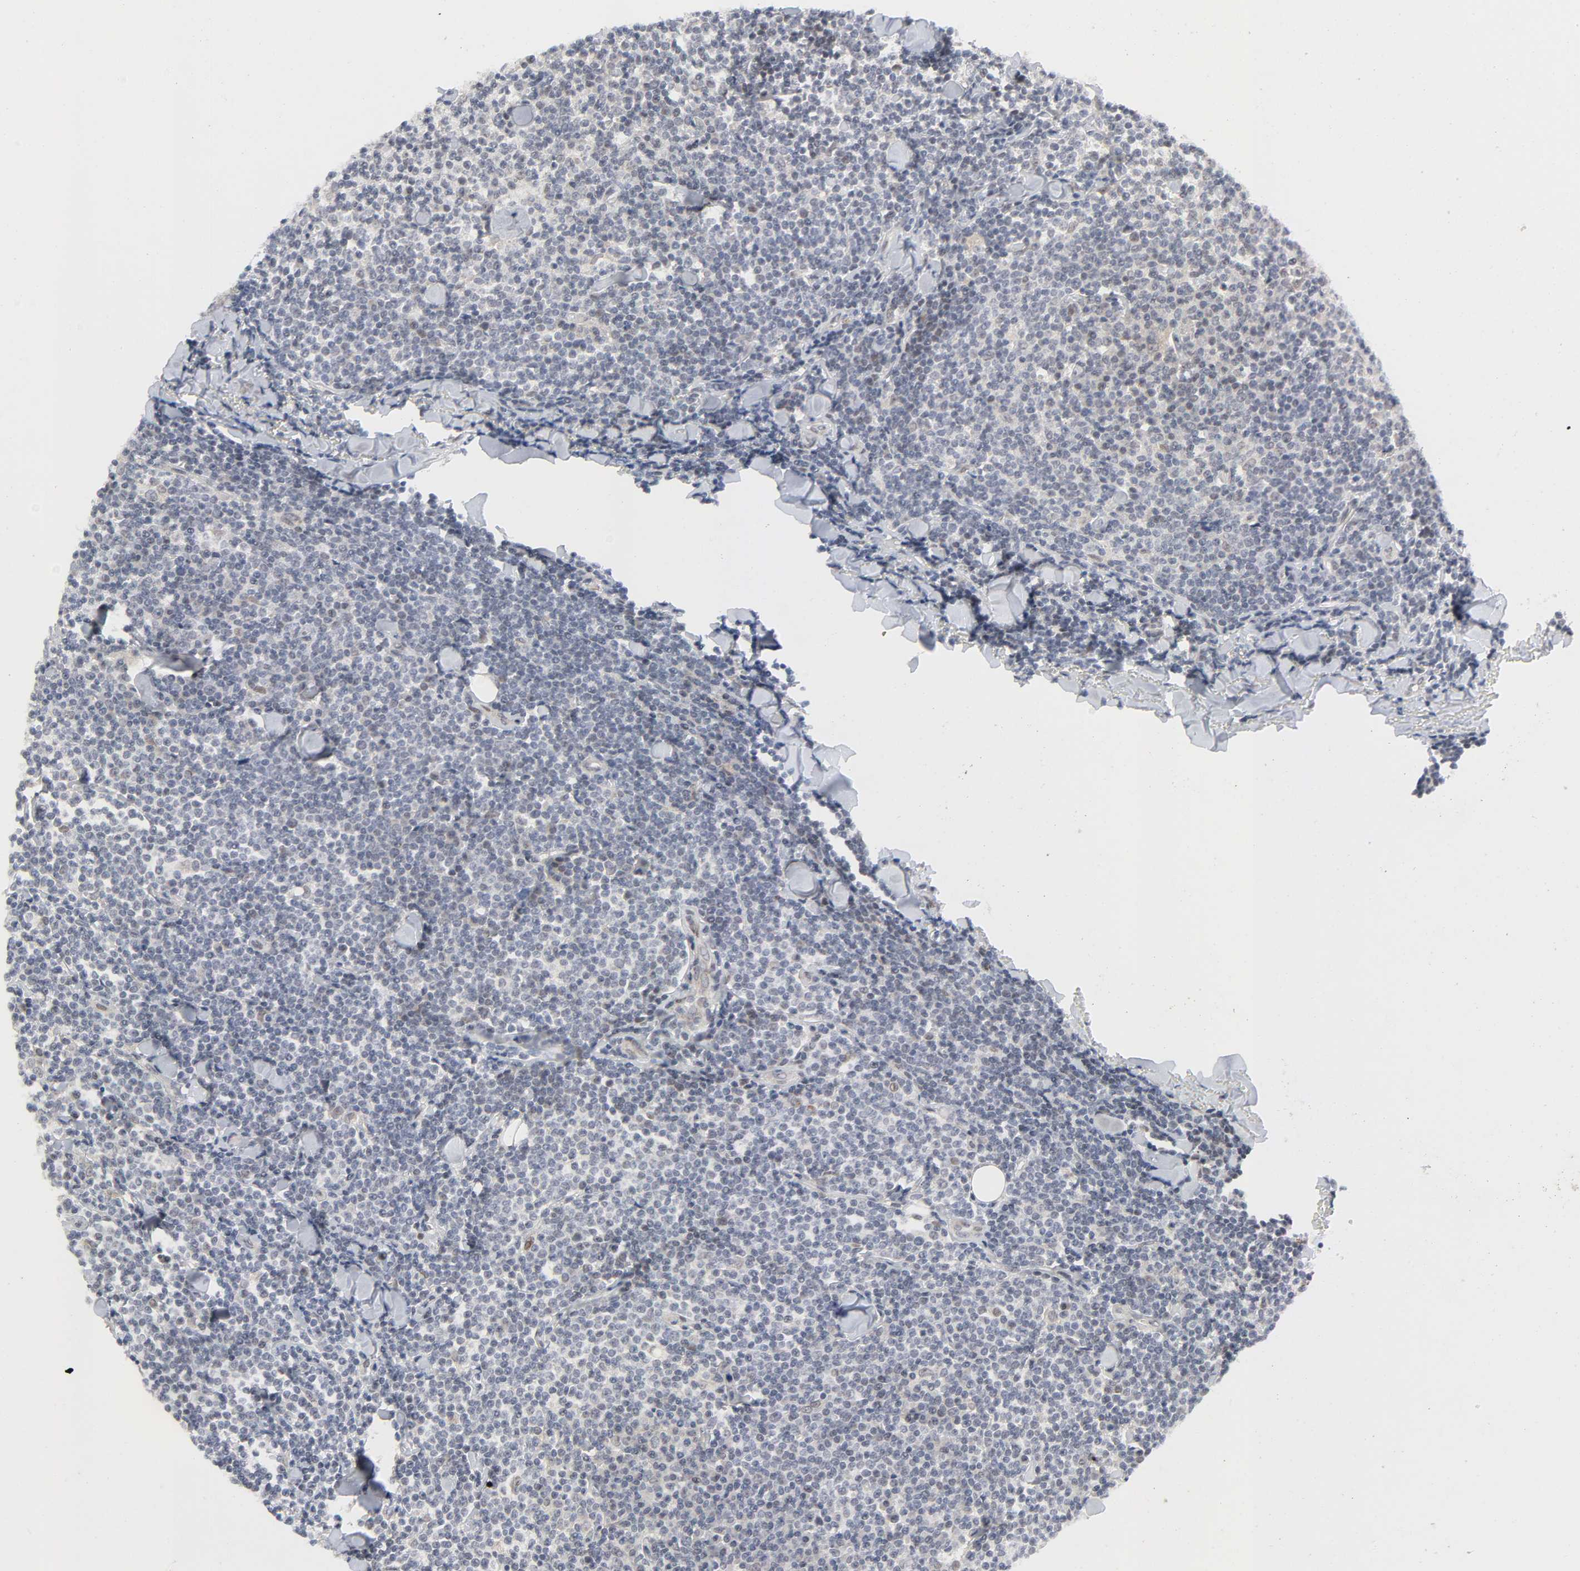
{"staining": {"intensity": "weak", "quantity": "25%-75%", "location": "nuclear"}, "tissue": "lymphoma", "cell_type": "Tumor cells", "image_type": "cancer", "snomed": [{"axis": "morphology", "description": "Malignant lymphoma, non-Hodgkin's type, Low grade"}, {"axis": "topography", "description": "Soft tissue"}], "caption": "Protein staining shows weak nuclear expression in approximately 25%-75% of tumor cells in lymphoma.", "gene": "ZKSCAN8", "patient": {"sex": "male", "age": 92}}